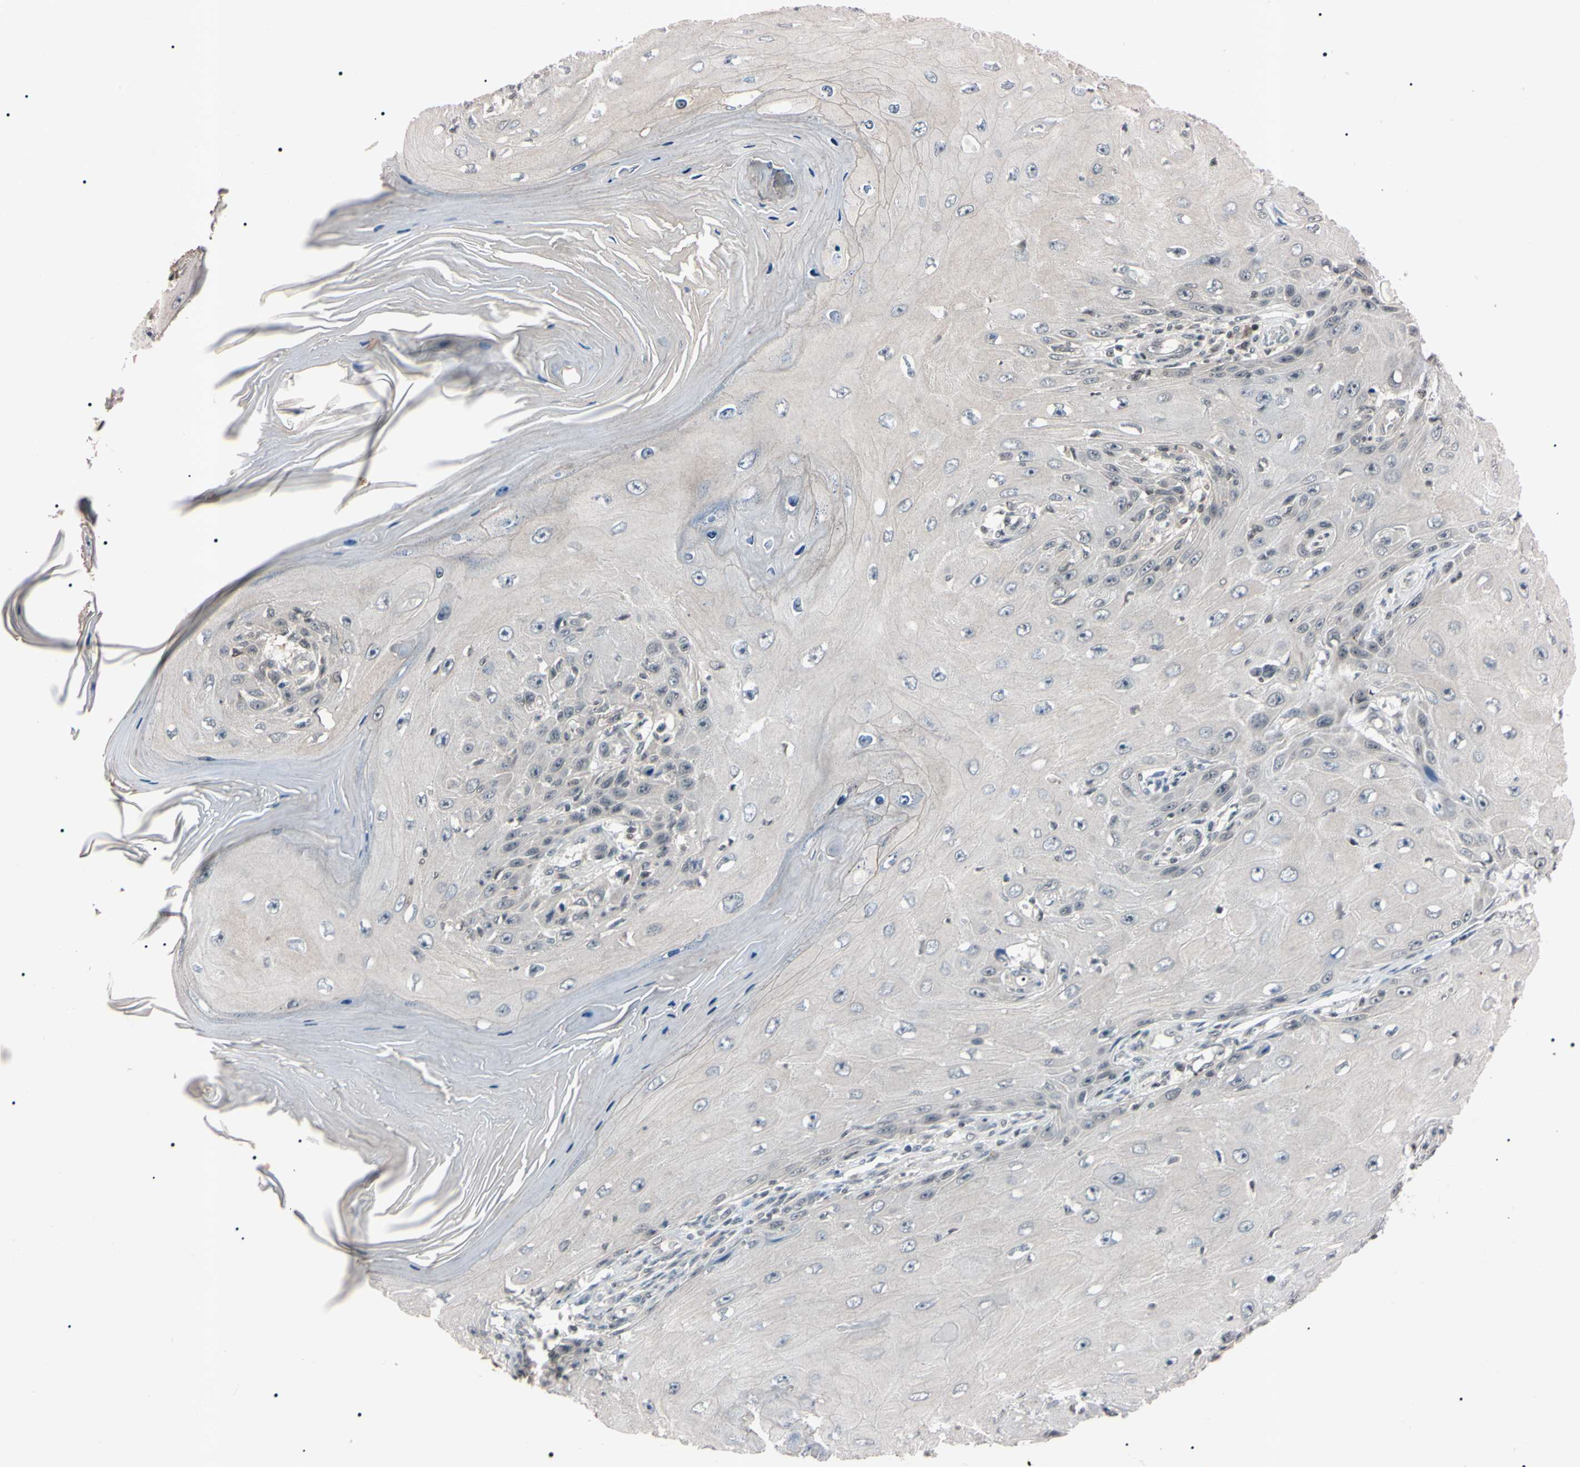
{"staining": {"intensity": "weak", "quantity": "<25%", "location": "nuclear"}, "tissue": "skin cancer", "cell_type": "Tumor cells", "image_type": "cancer", "snomed": [{"axis": "morphology", "description": "Squamous cell carcinoma, NOS"}, {"axis": "topography", "description": "Skin"}], "caption": "There is no significant positivity in tumor cells of skin cancer (squamous cell carcinoma).", "gene": "YY1", "patient": {"sex": "female", "age": 73}}